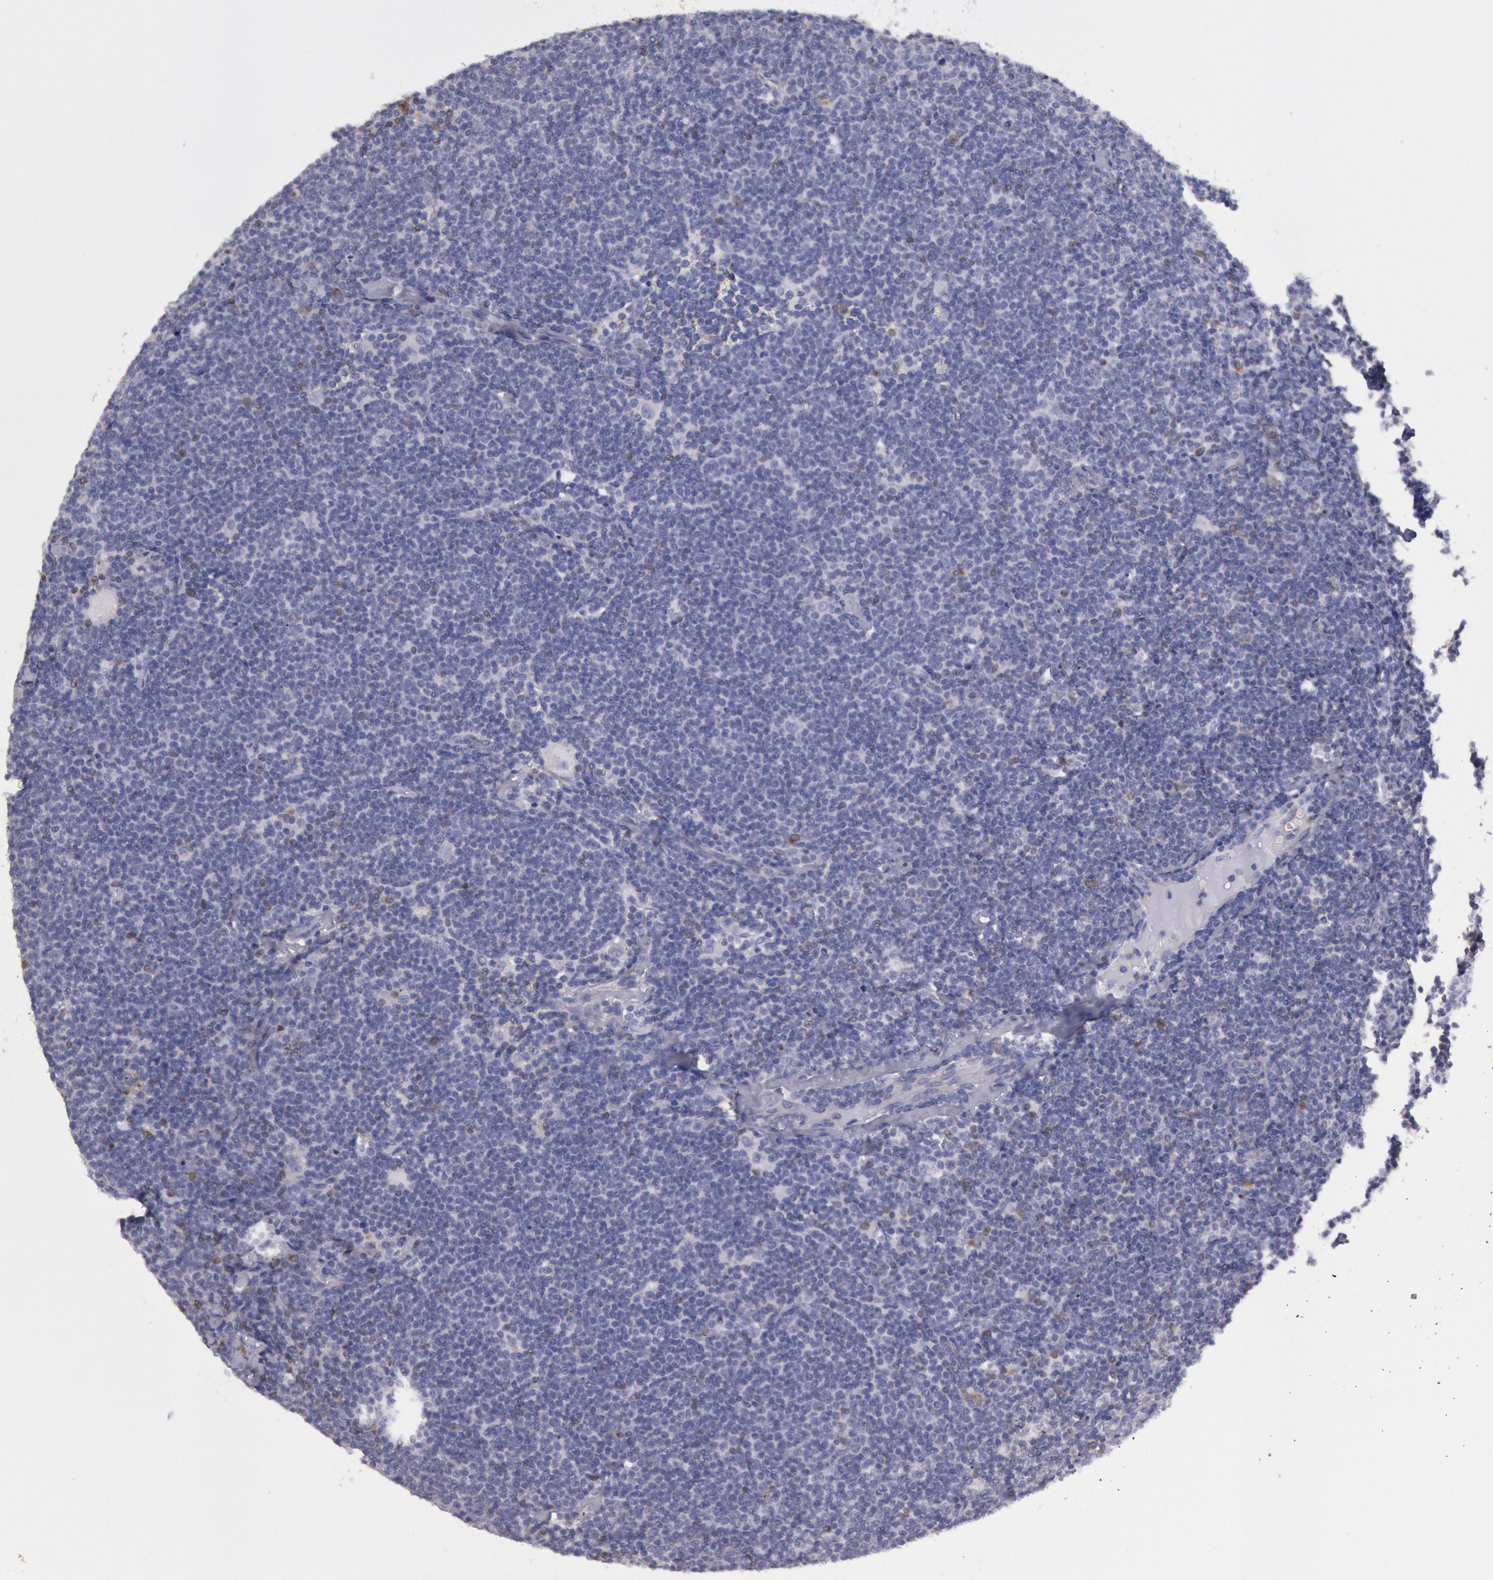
{"staining": {"intensity": "negative", "quantity": "none", "location": "none"}, "tissue": "lymphoma", "cell_type": "Tumor cells", "image_type": "cancer", "snomed": [{"axis": "morphology", "description": "Malignant lymphoma, non-Hodgkin's type, Low grade"}, {"axis": "topography", "description": "Spleen"}], "caption": "Immunohistochemistry (IHC) image of neoplastic tissue: low-grade malignant lymphoma, non-Hodgkin's type stained with DAB shows no significant protein positivity in tumor cells.", "gene": "RAB27A", "patient": {"sex": "male", "age": 80}}